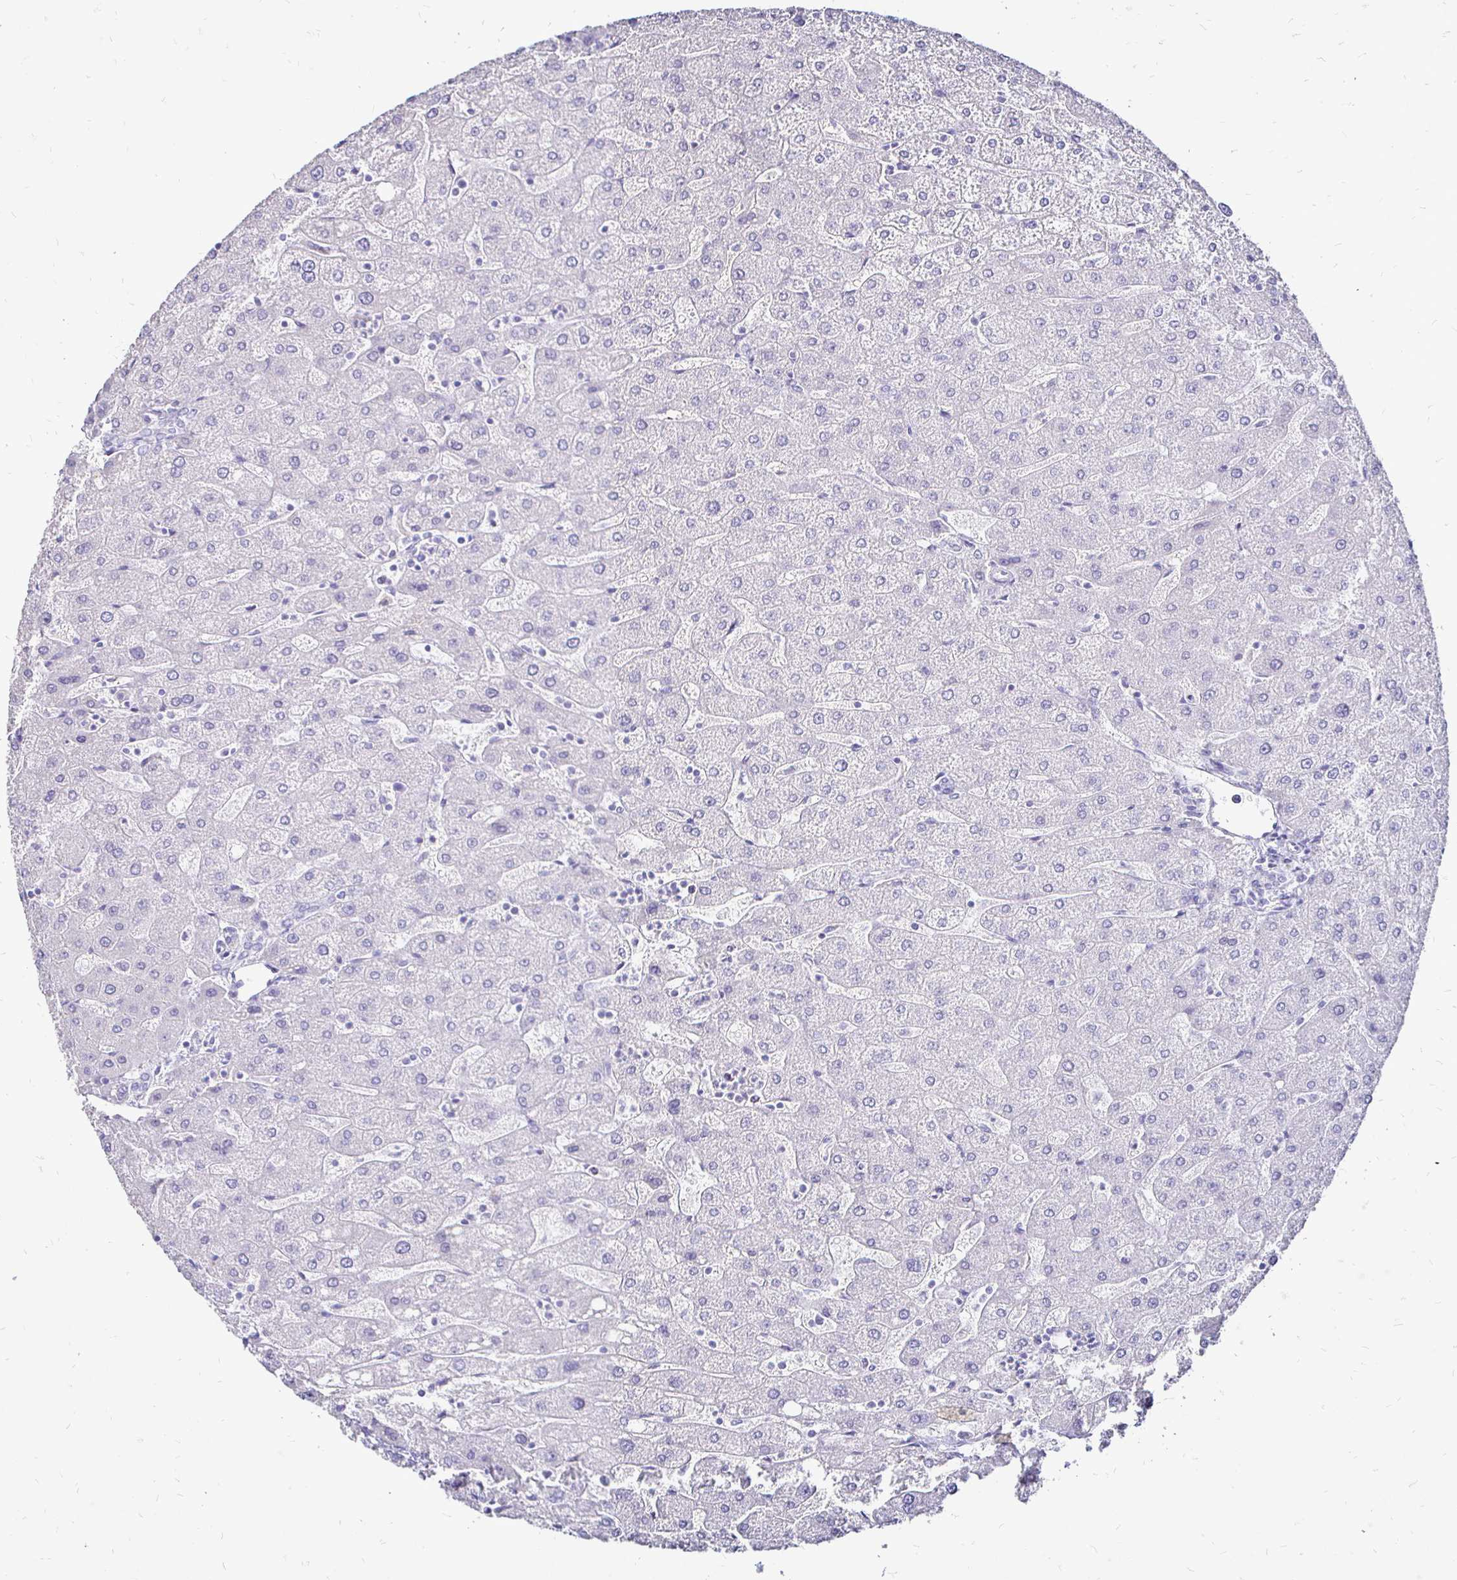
{"staining": {"intensity": "negative", "quantity": "none", "location": "none"}, "tissue": "liver", "cell_type": "Cholangiocytes", "image_type": "normal", "snomed": [{"axis": "morphology", "description": "Normal tissue, NOS"}, {"axis": "topography", "description": "Liver"}], "caption": "High power microscopy photomicrograph of an immunohistochemistry image of normal liver, revealing no significant expression in cholangiocytes.", "gene": "IRGC", "patient": {"sex": "male", "age": 67}}